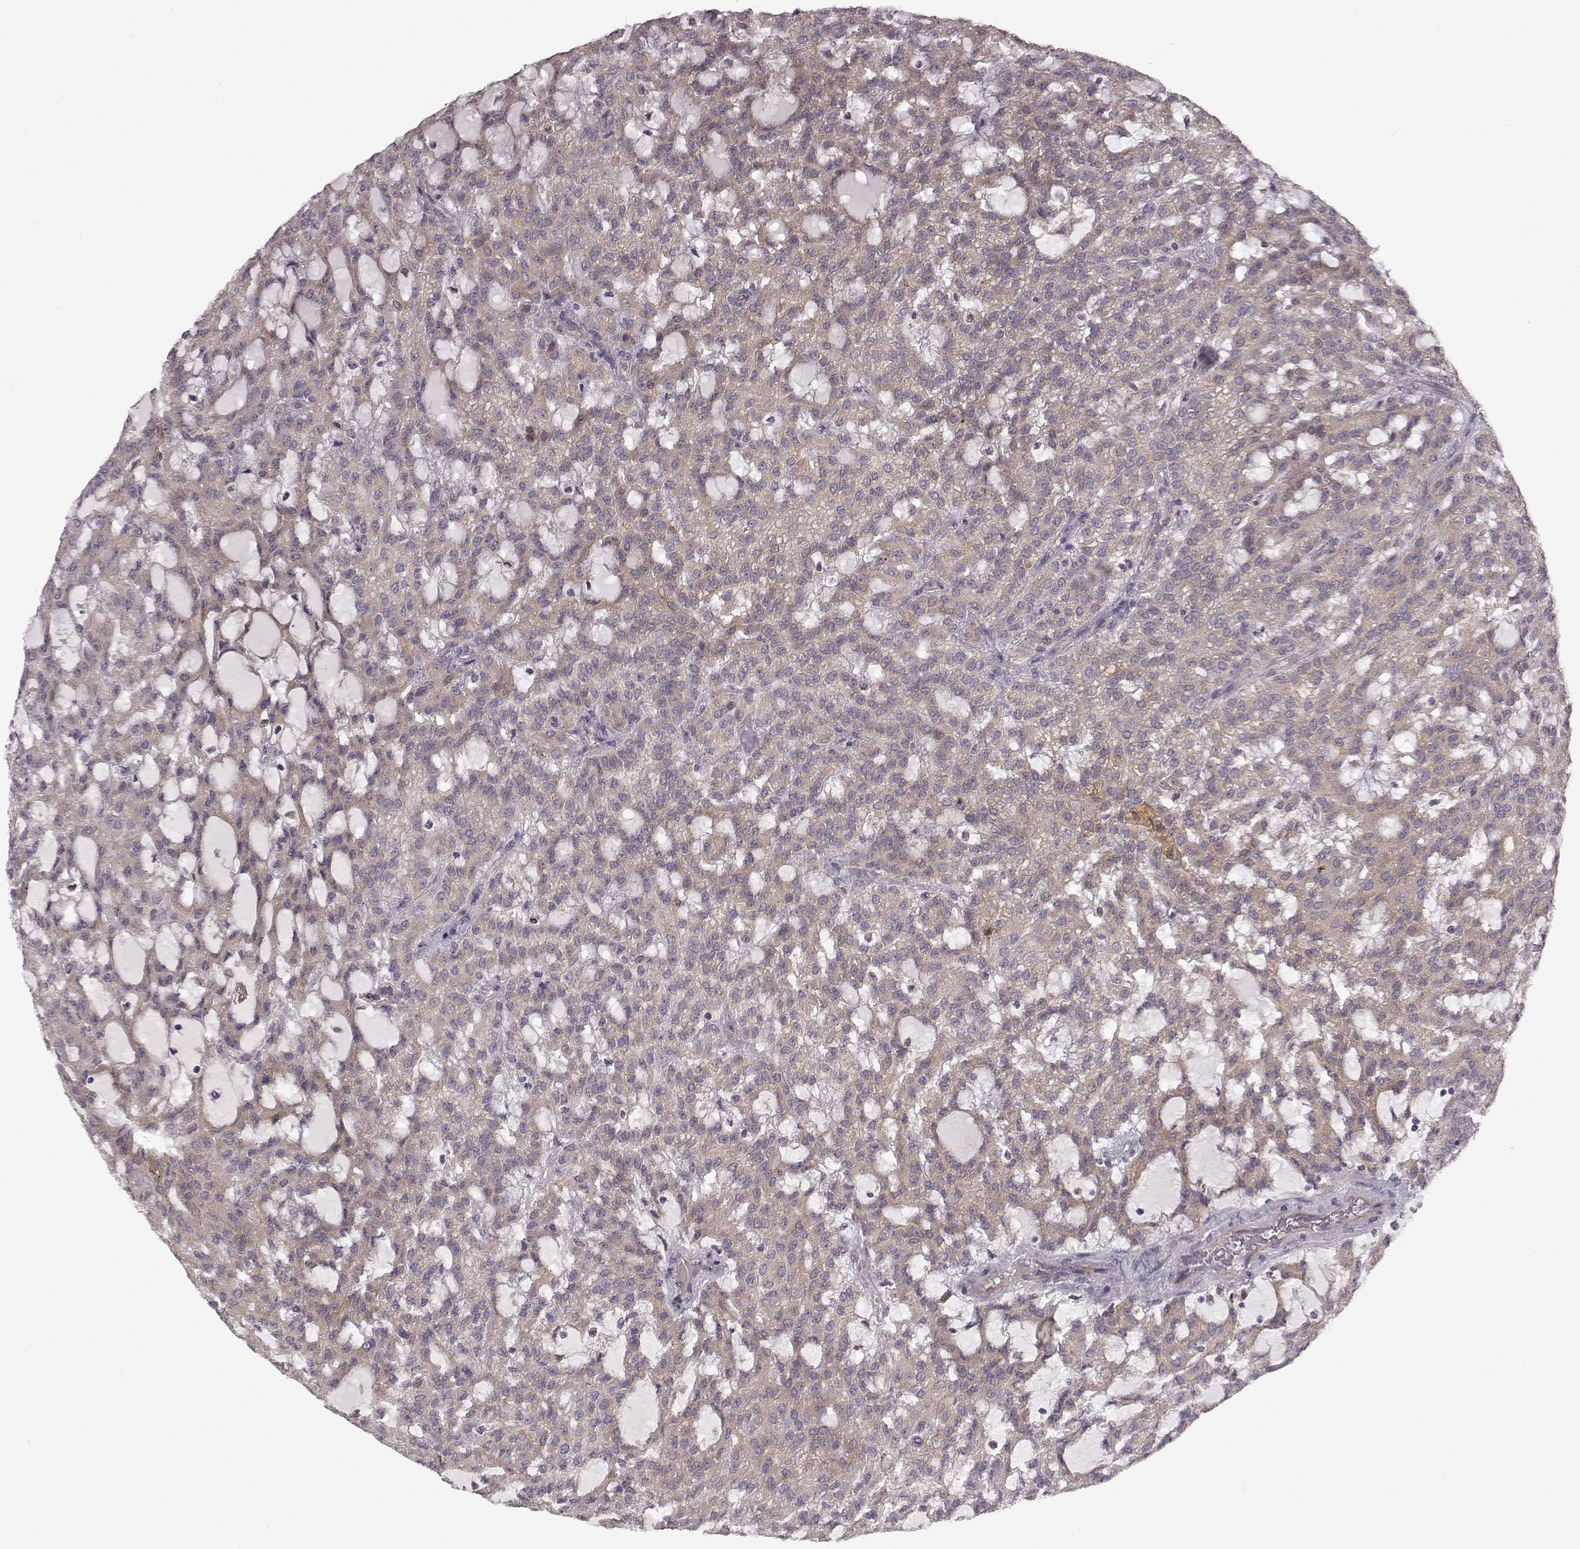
{"staining": {"intensity": "weak", "quantity": "25%-75%", "location": "cytoplasmic/membranous"}, "tissue": "renal cancer", "cell_type": "Tumor cells", "image_type": "cancer", "snomed": [{"axis": "morphology", "description": "Adenocarcinoma, NOS"}, {"axis": "topography", "description": "Kidney"}], "caption": "Adenocarcinoma (renal) stained for a protein demonstrates weak cytoplasmic/membranous positivity in tumor cells. The protein is shown in brown color, while the nuclei are stained blue.", "gene": "B3GNT6", "patient": {"sex": "male", "age": 63}}